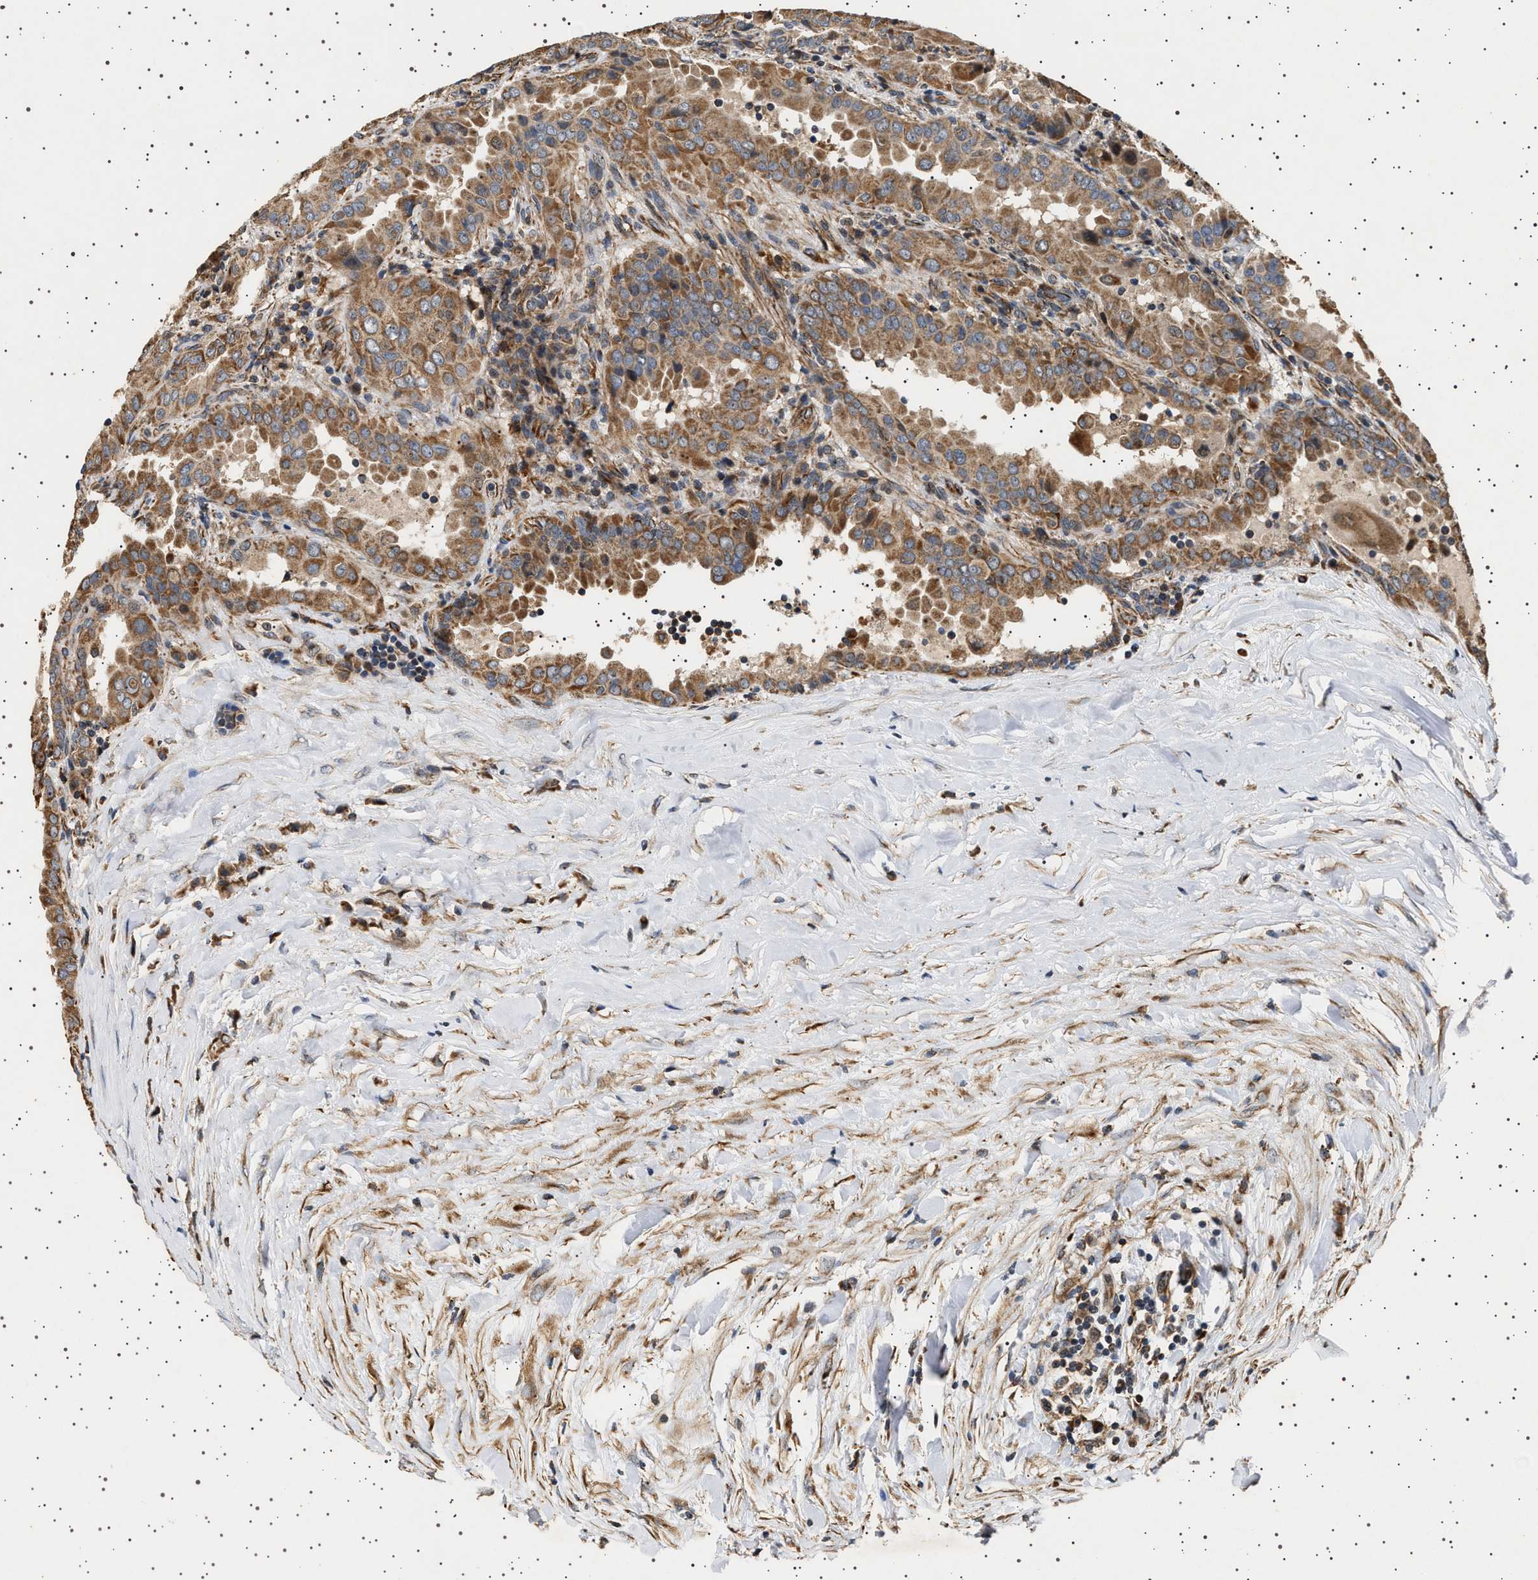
{"staining": {"intensity": "moderate", "quantity": ">75%", "location": "cytoplasmic/membranous"}, "tissue": "thyroid cancer", "cell_type": "Tumor cells", "image_type": "cancer", "snomed": [{"axis": "morphology", "description": "Papillary adenocarcinoma, NOS"}, {"axis": "topography", "description": "Thyroid gland"}], "caption": "IHC (DAB) staining of thyroid cancer (papillary adenocarcinoma) displays moderate cytoplasmic/membranous protein staining in about >75% of tumor cells.", "gene": "TRUB2", "patient": {"sex": "male", "age": 33}}